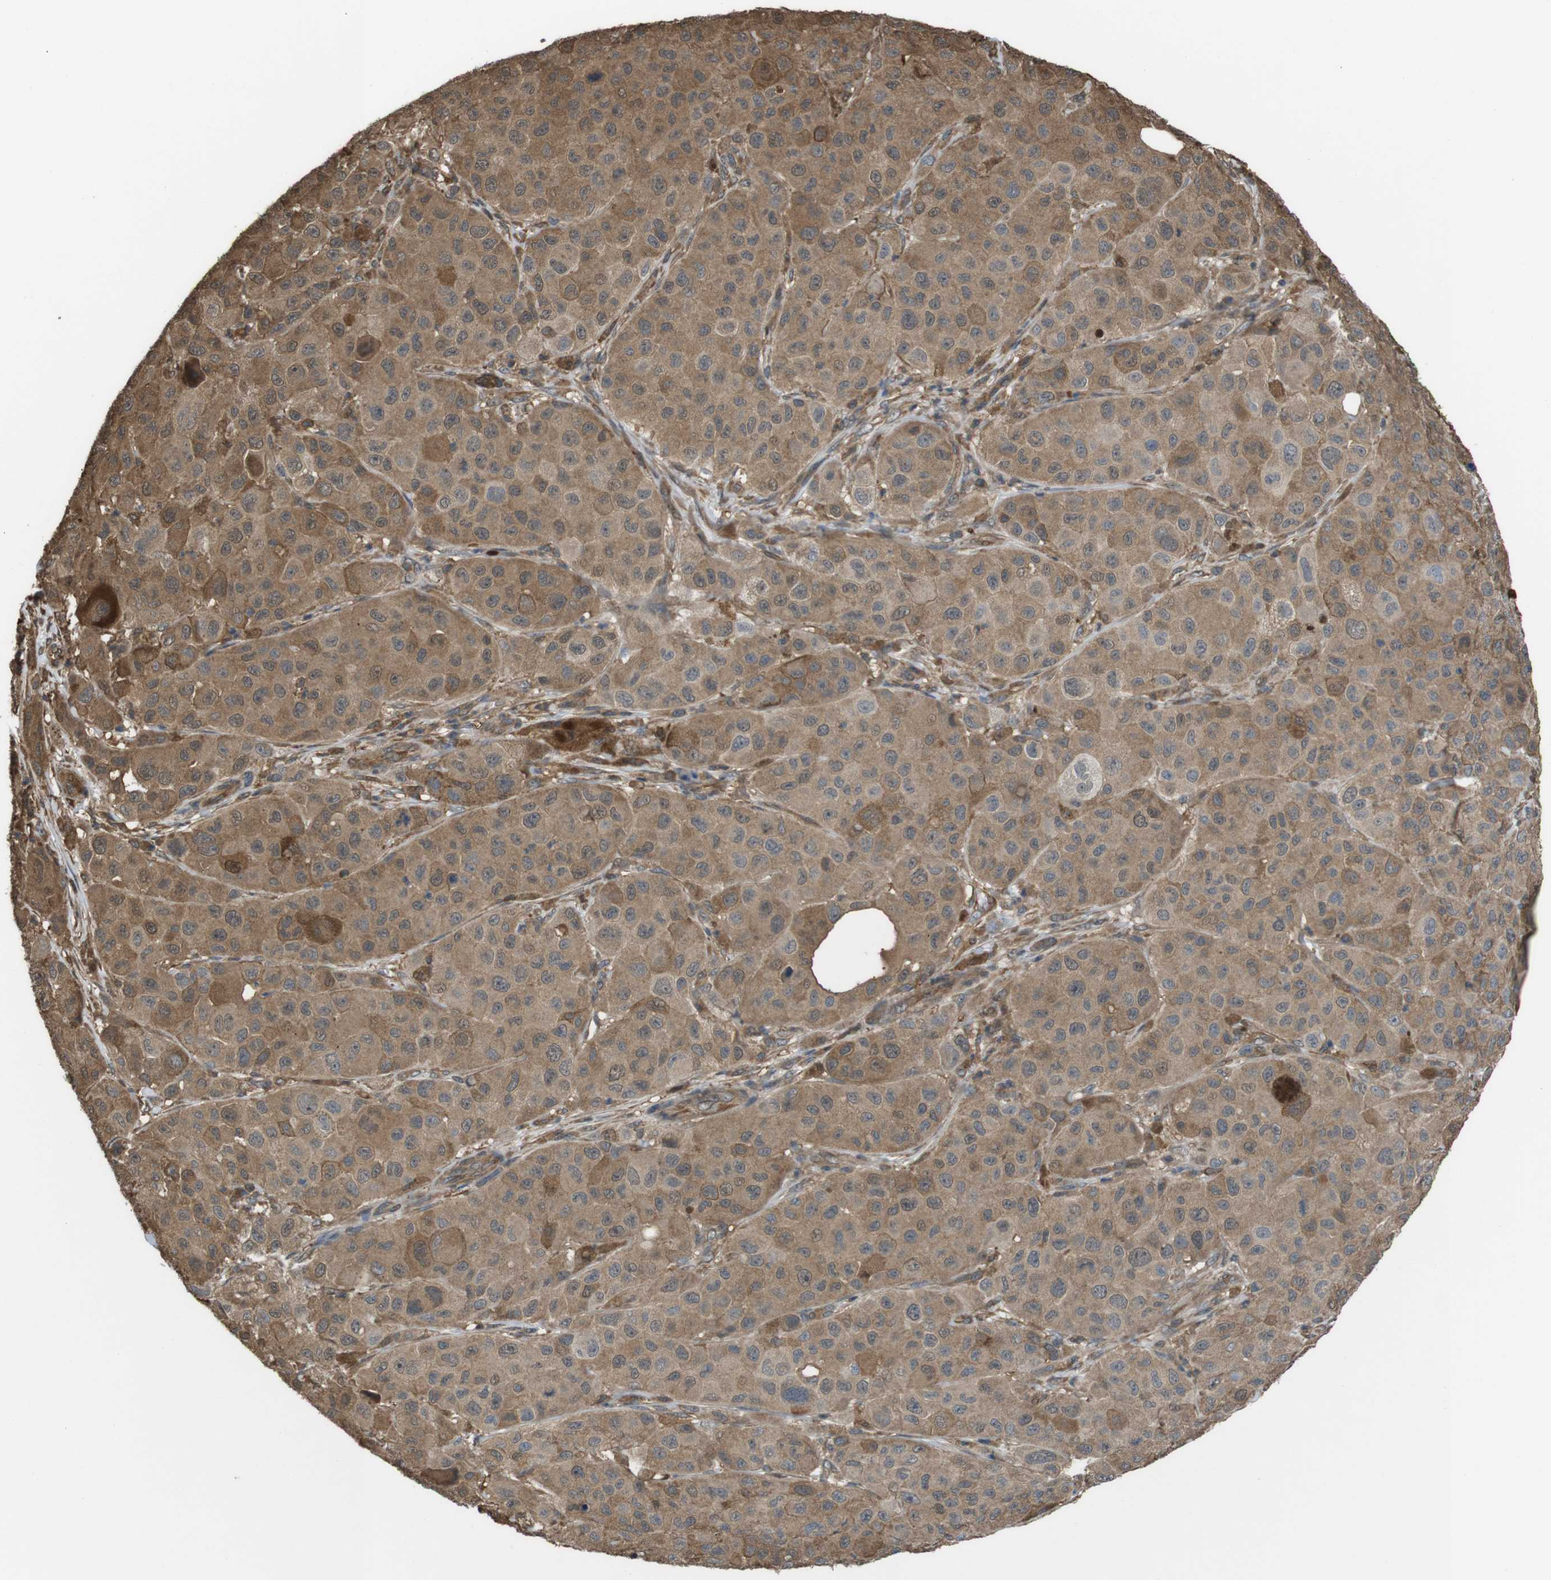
{"staining": {"intensity": "moderate", "quantity": ">75%", "location": "cytoplasmic/membranous"}, "tissue": "melanoma", "cell_type": "Tumor cells", "image_type": "cancer", "snomed": [{"axis": "morphology", "description": "Malignant melanoma, NOS"}, {"axis": "topography", "description": "Skin"}], "caption": "IHC of human malignant melanoma exhibits medium levels of moderate cytoplasmic/membranous expression in approximately >75% of tumor cells.", "gene": "ARHGDIA", "patient": {"sex": "male", "age": 96}}